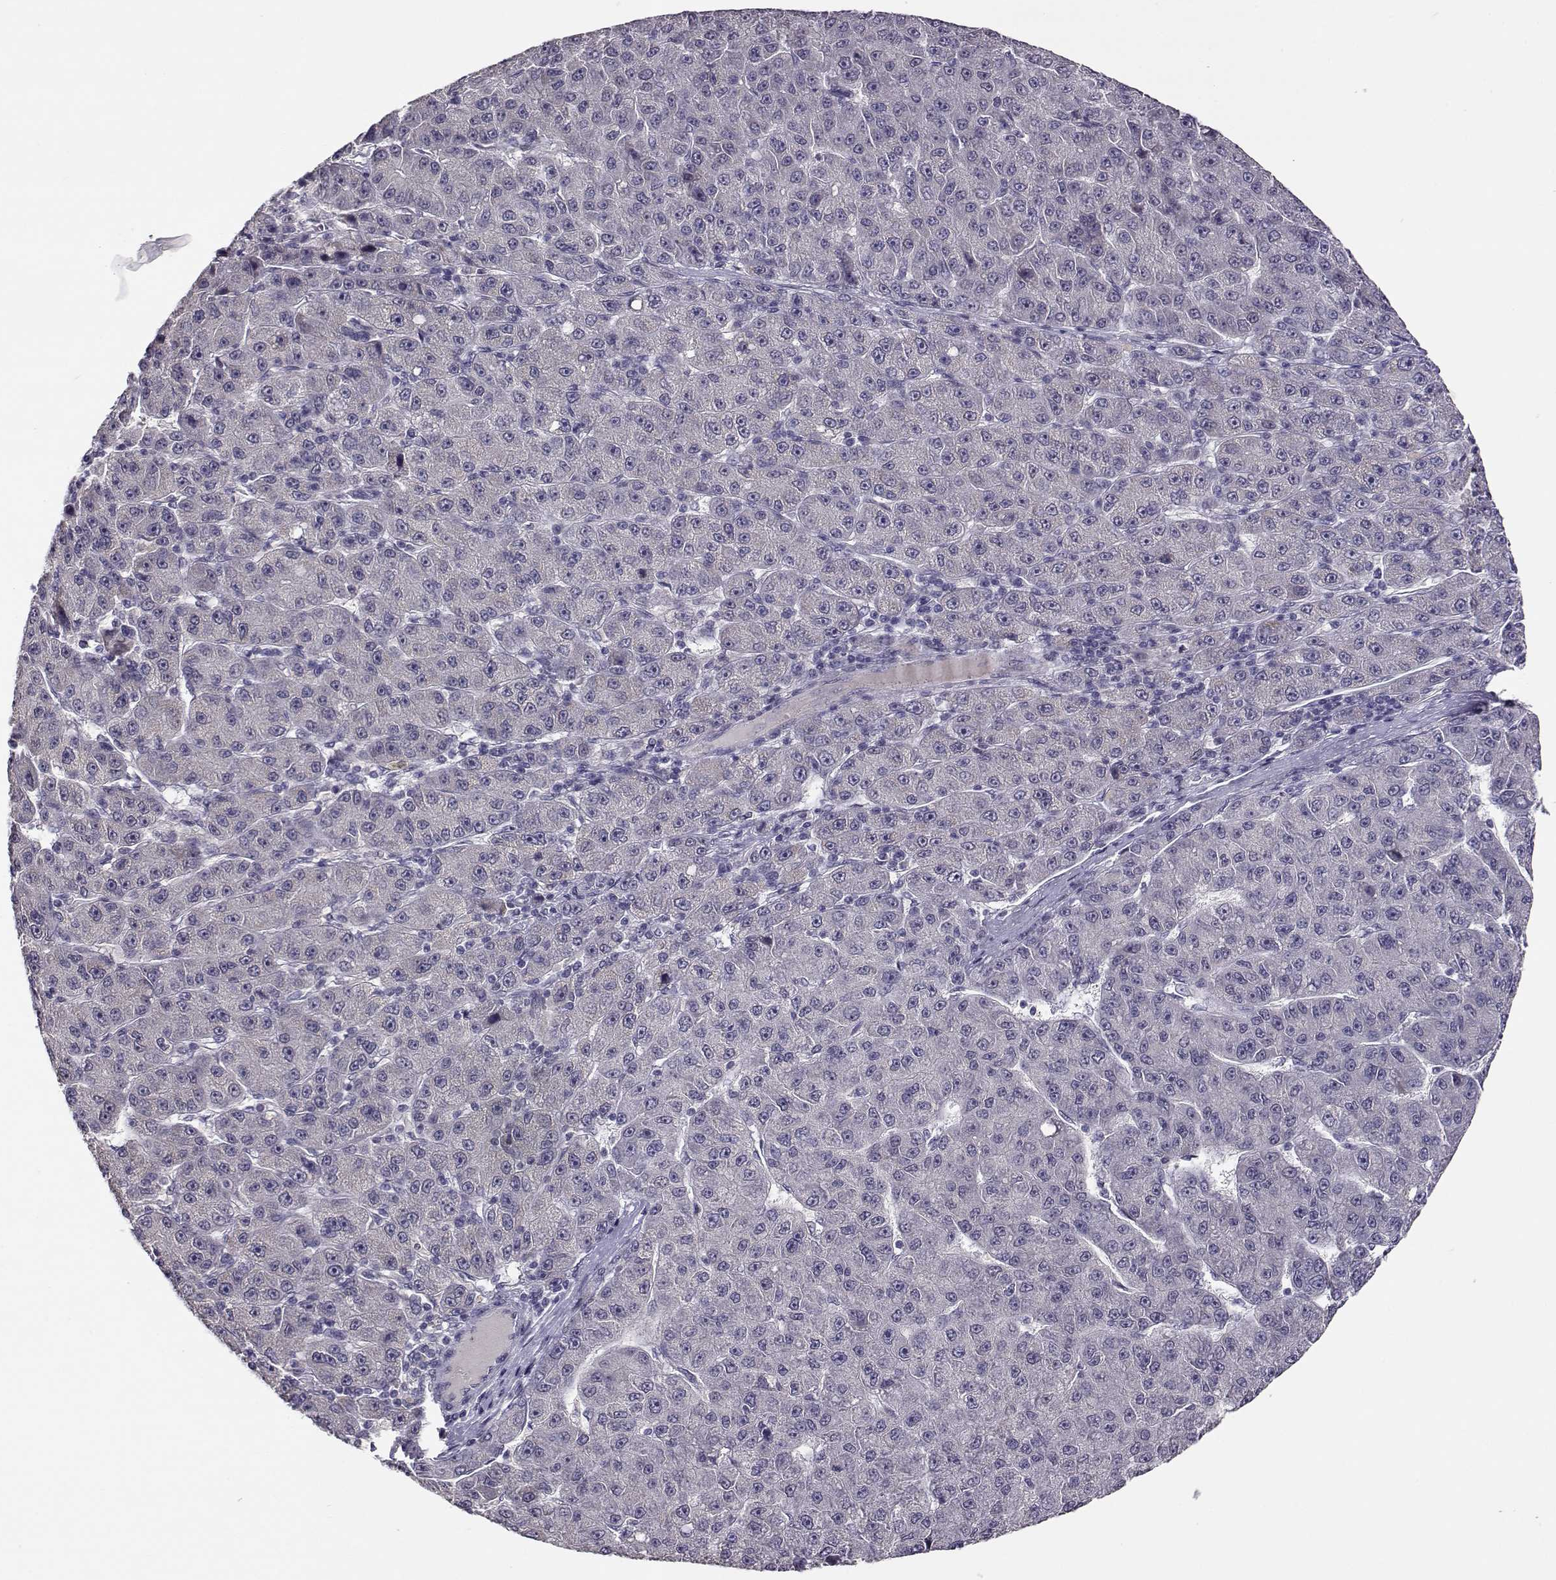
{"staining": {"intensity": "negative", "quantity": "none", "location": "none"}, "tissue": "liver cancer", "cell_type": "Tumor cells", "image_type": "cancer", "snomed": [{"axis": "morphology", "description": "Carcinoma, Hepatocellular, NOS"}, {"axis": "topography", "description": "Liver"}], "caption": "DAB (3,3'-diaminobenzidine) immunohistochemical staining of human hepatocellular carcinoma (liver) exhibits no significant staining in tumor cells.", "gene": "RHOXF2", "patient": {"sex": "male", "age": 67}}